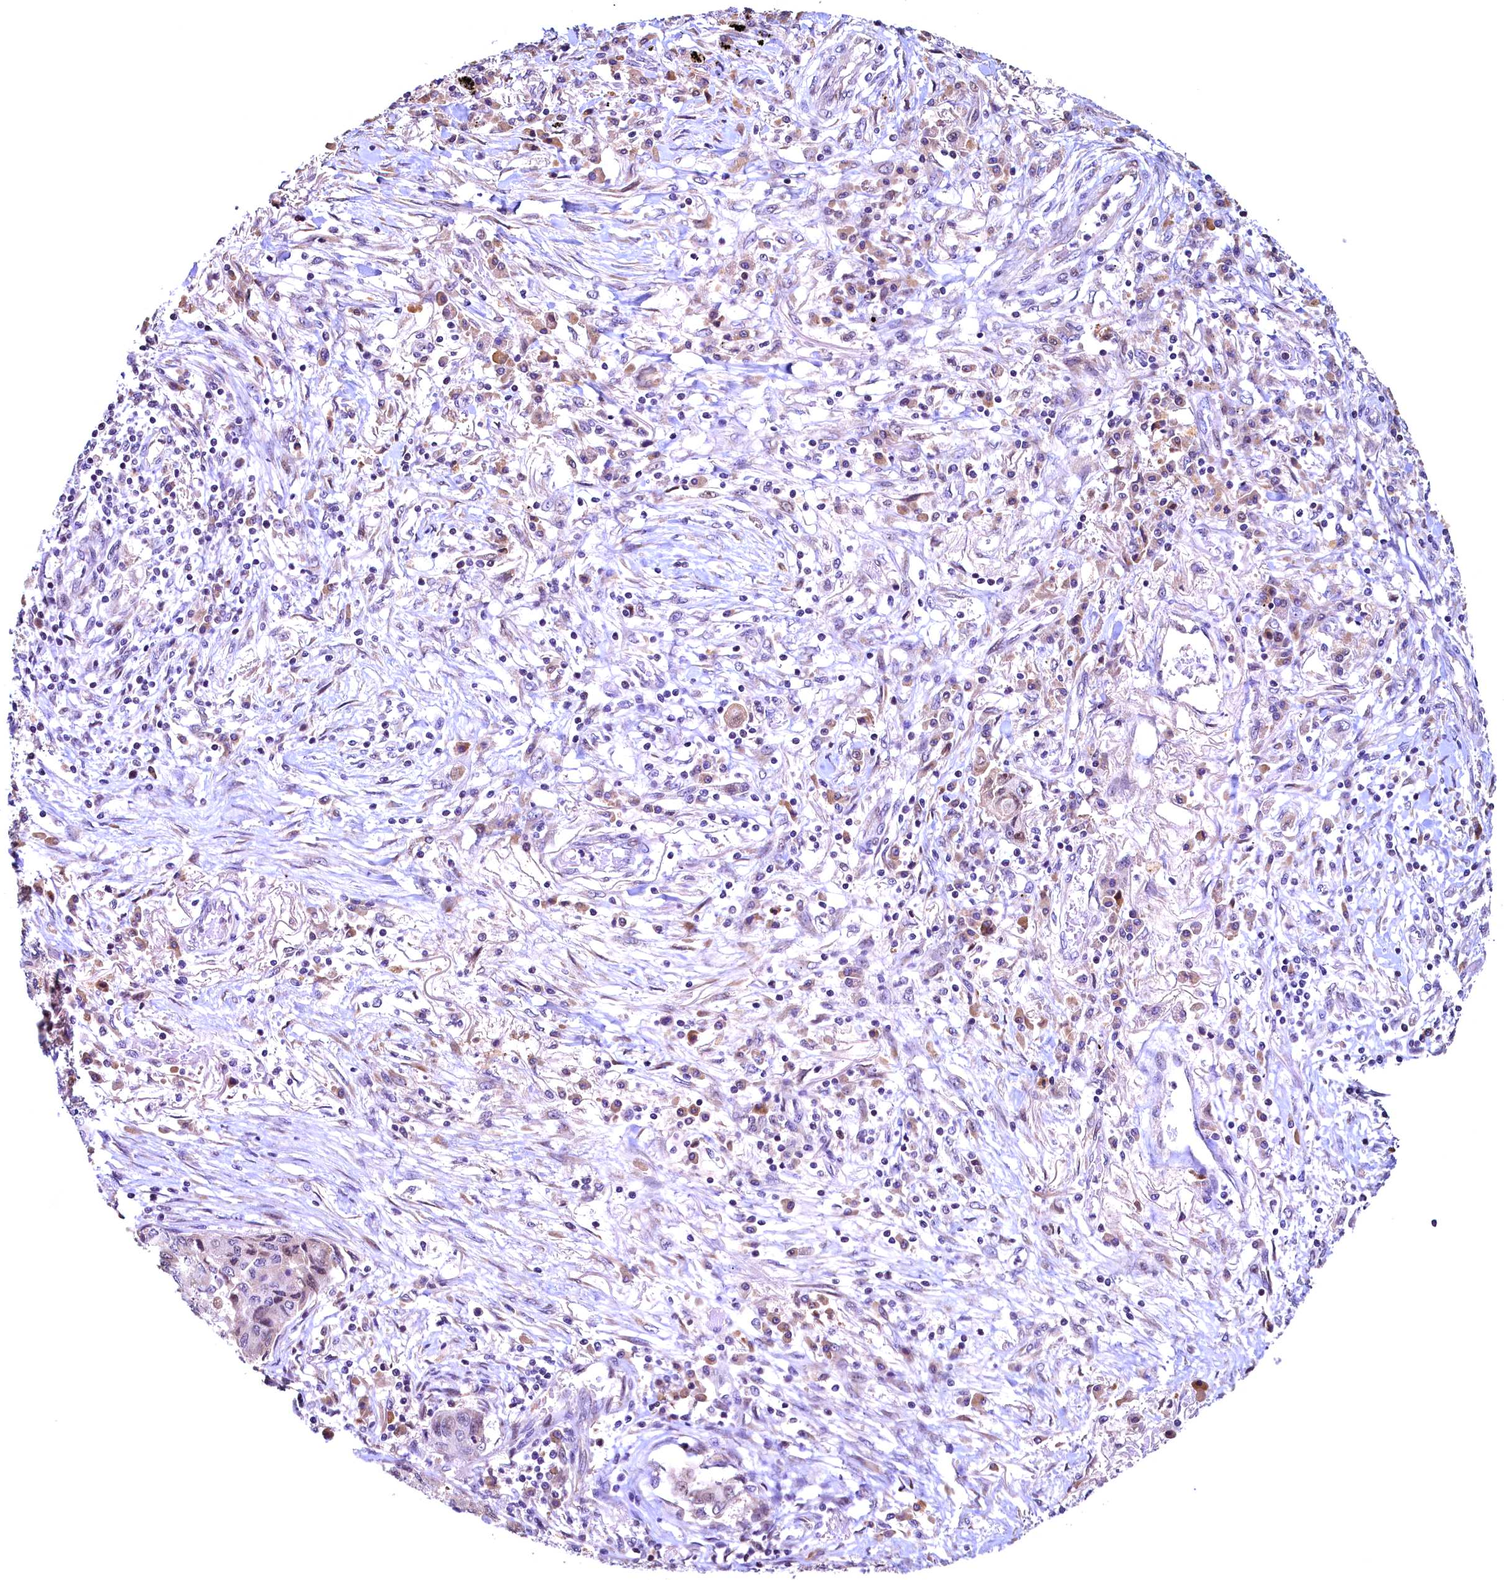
{"staining": {"intensity": "weak", "quantity": "<25%", "location": "nuclear"}, "tissue": "lung cancer", "cell_type": "Tumor cells", "image_type": "cancer", "snomed": [{"axis": "morphology", "description": "Squamous cell carcinoma, NOS"}, {"axis": "topography", "description": "Lung"}], "caption": "The image demonstrates no significant staining in tumor cells of lung cancer.", "gene": "LATS2", "patient": {"sex": "male", "age": 74}}